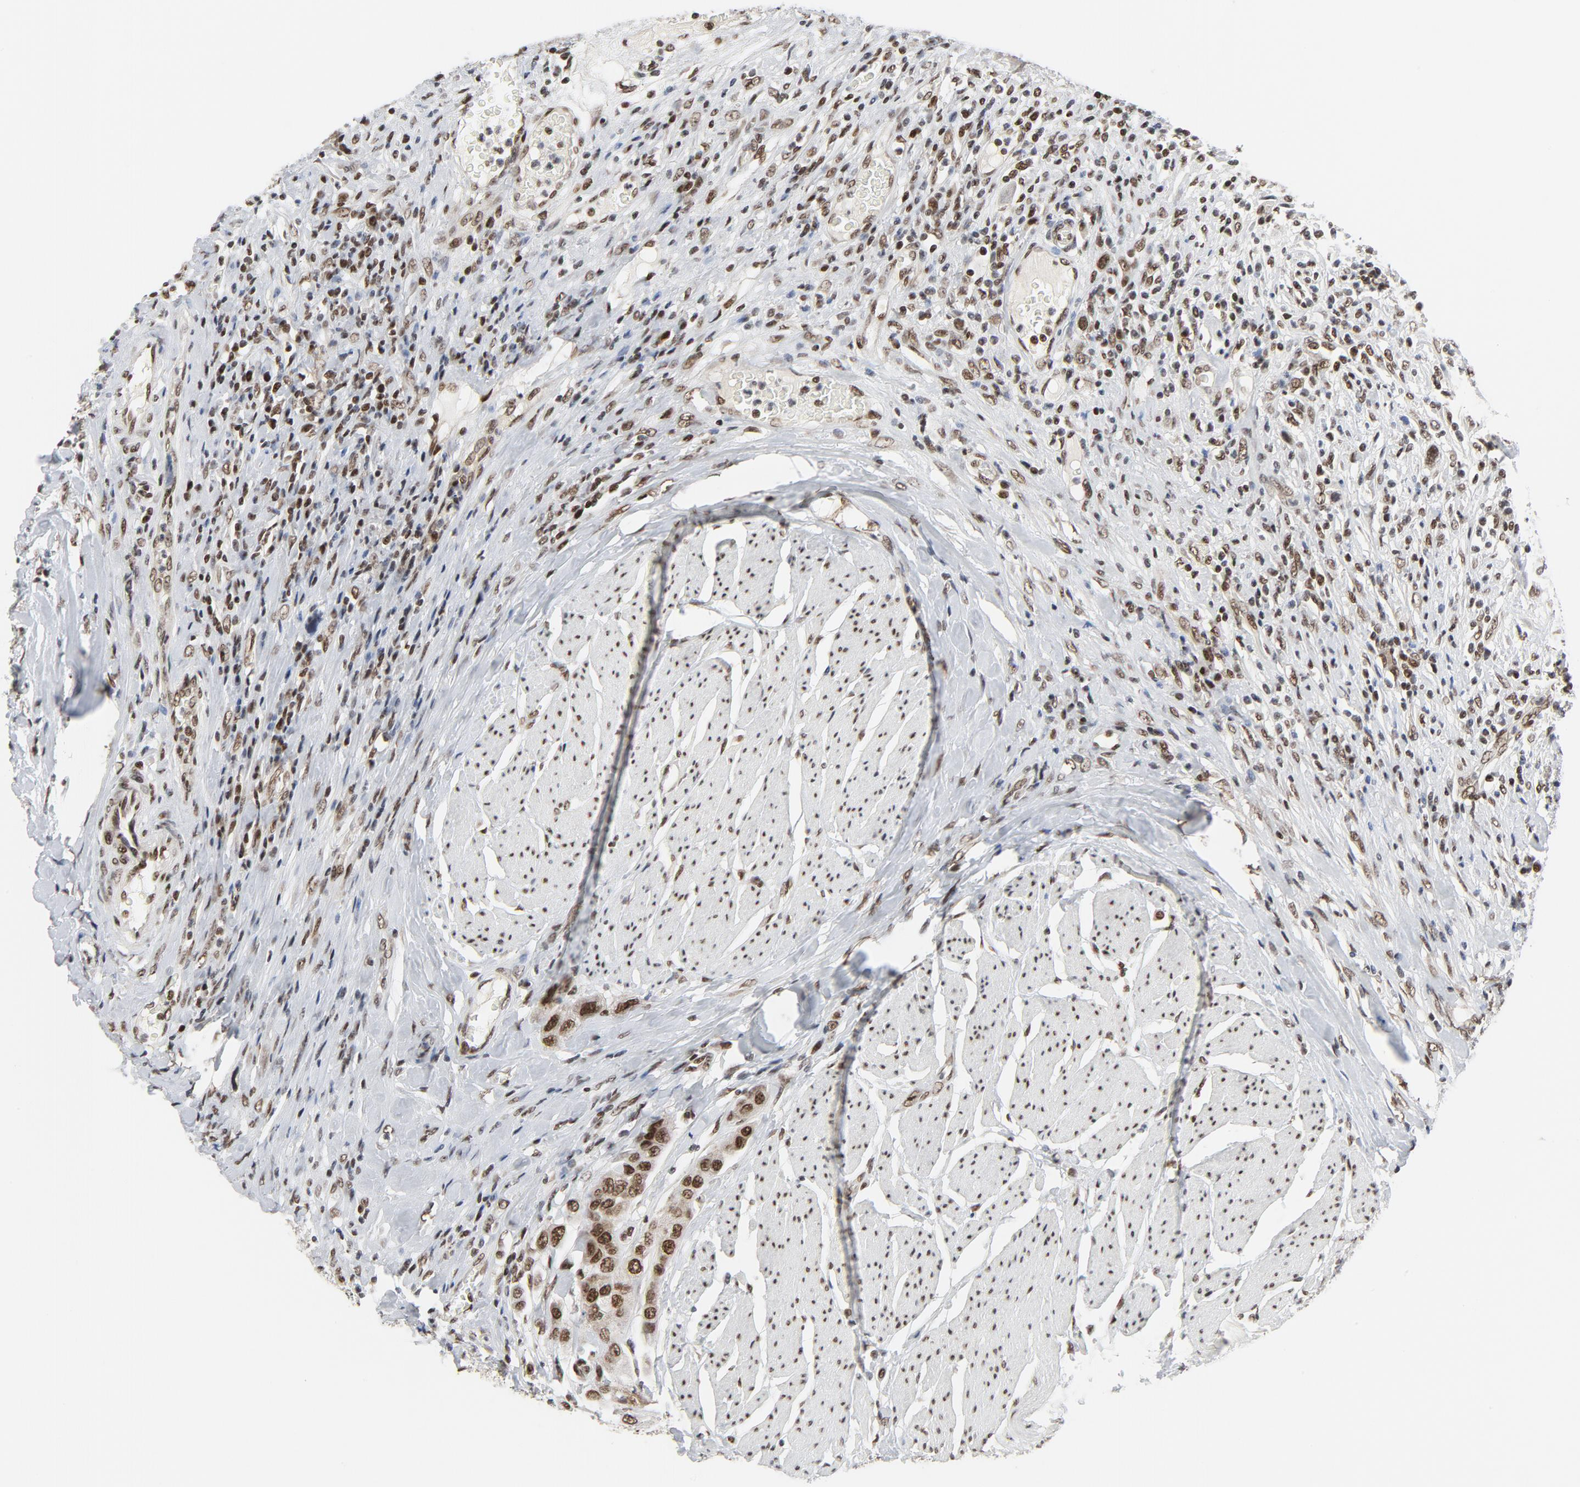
{"staining": {"intensity": "moderate", "quantity": ">75%", "location": "nuclear"}, "tissue": "urothelial cancer", "cell_type": "Tumor cells", "image_type": "cancer", "snomed": [{"axis": "morphology", "description": "Urothelial carcinoma, High grade"}, {"axis": "topography", "description": "Urinary bladder"}], "caption": "Urothelial carcinoma (high-grade) stained with IHC exhibits moderate nuclear staining in about >75% of tumor cells.", "gene": "ERCC1", "patient": {"sex": "male", "age": 50}}